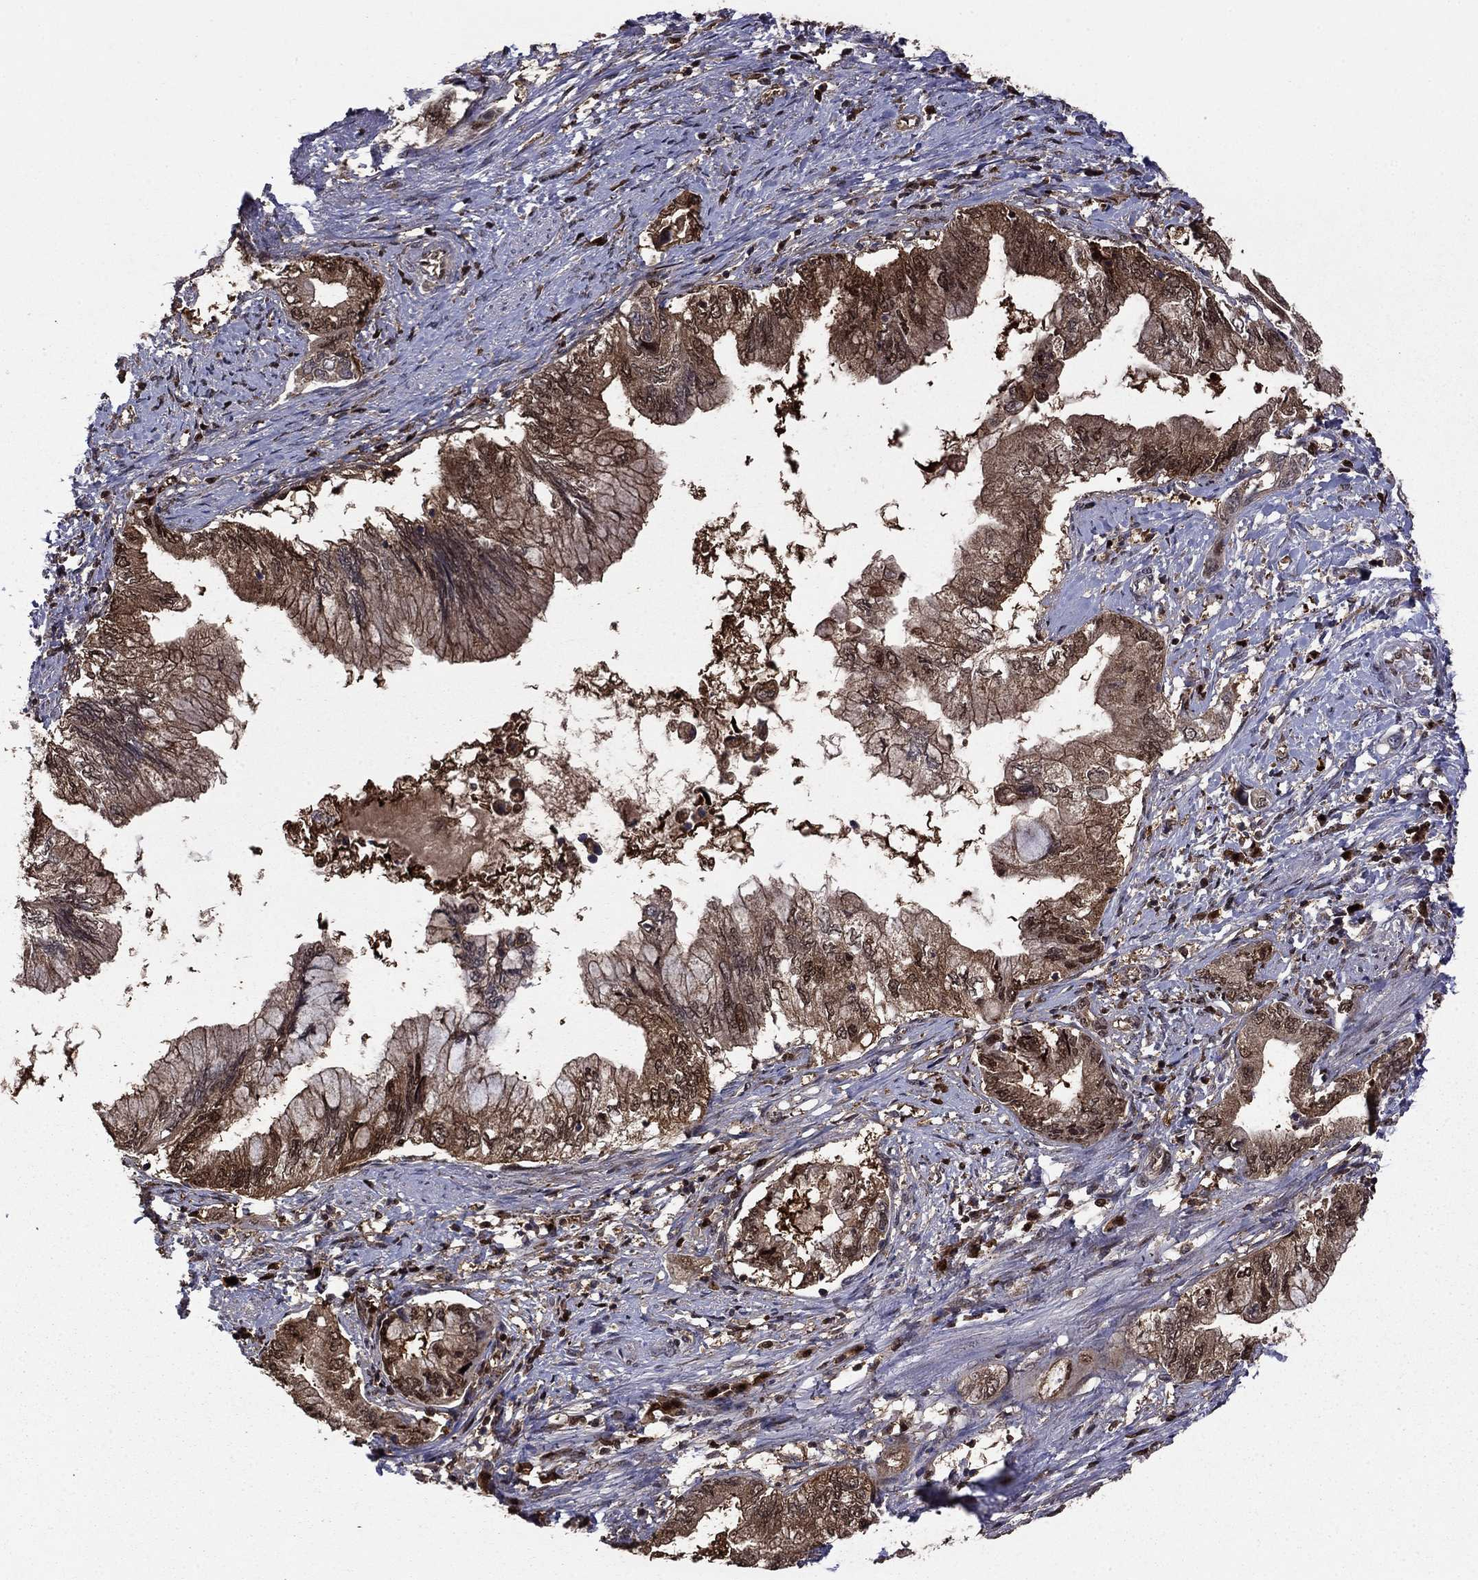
{"staining": {"intensity": "strong", "quantity": "<25%", "location": "cytoplasmic/membranous,nuclear"}, "tissue": "pancreatic cancer", "cell_type": "Tumor cells", "image_type": "cancer", "snomed": [{"axis": "morphology", "description": "Adenocarcinoma, NOS"}, {"axis": "topography", "description": "Pancreas"}], "caption": "A medium amount of strong cytoplasmic/membranous and nuclear expression is appreciated in approximately <25% of tumor cells in pancreatic cancer tissue. Using DAB (brown) and hematoxylin (blue) stains, captured at high magnification using brightfield microscopy.", "gene": "APPBP2", "patient": {"sex": "female", "age": 73}}